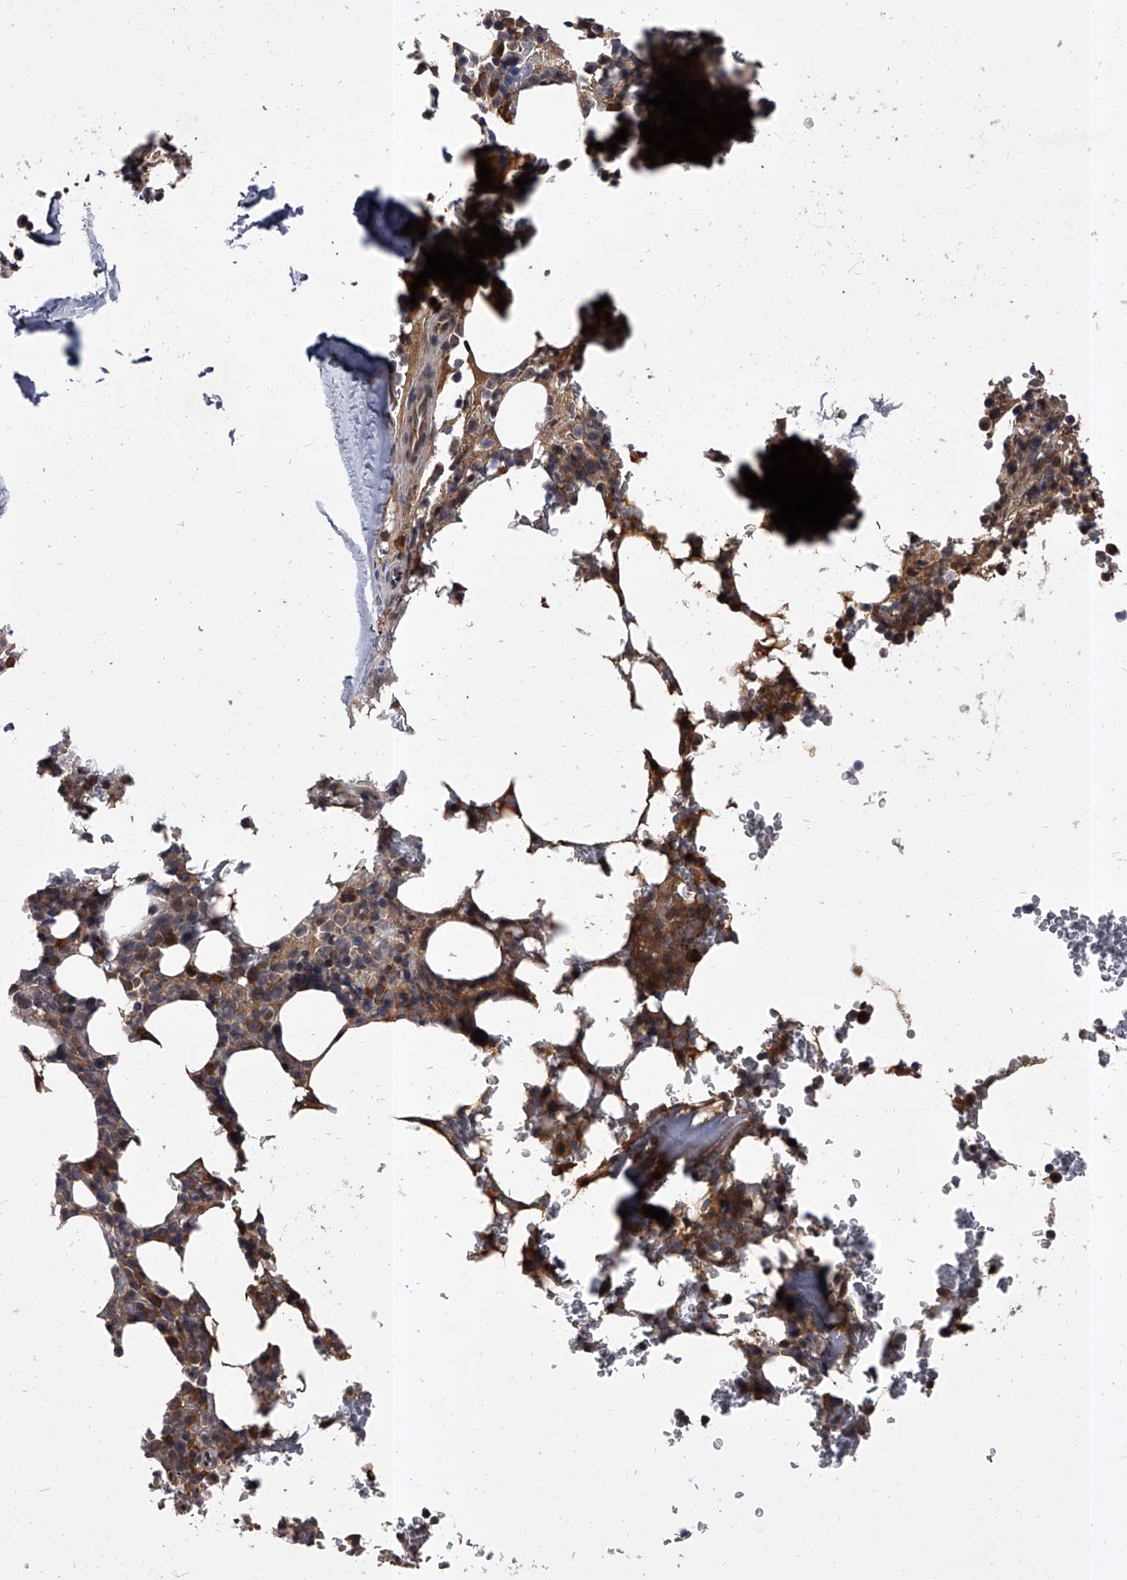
{"staining": {"intensity": "moderate", "quantity": "<25%", "location": "cytoplasmic/membranous"}, "tissue": "bone marrow", "cell_type": "Hematopoietic cells", "image_type": "normal", "snomed": [{"axis": "morphology", "description": "Normal tissue, NOS"}, {"axis": "topography", "description": "Bone marrow"}], "caption": "Immunohistochemistry (IHC) micrograph of benign human bone marrow stained for a protein (brown), which demonstrates low levels of moderate cytoplasmic/membranous staining in about <25% of hematopoietic cells.", "gene": "SLC18B1", "patient": {"sex": "male", "age": 58}}